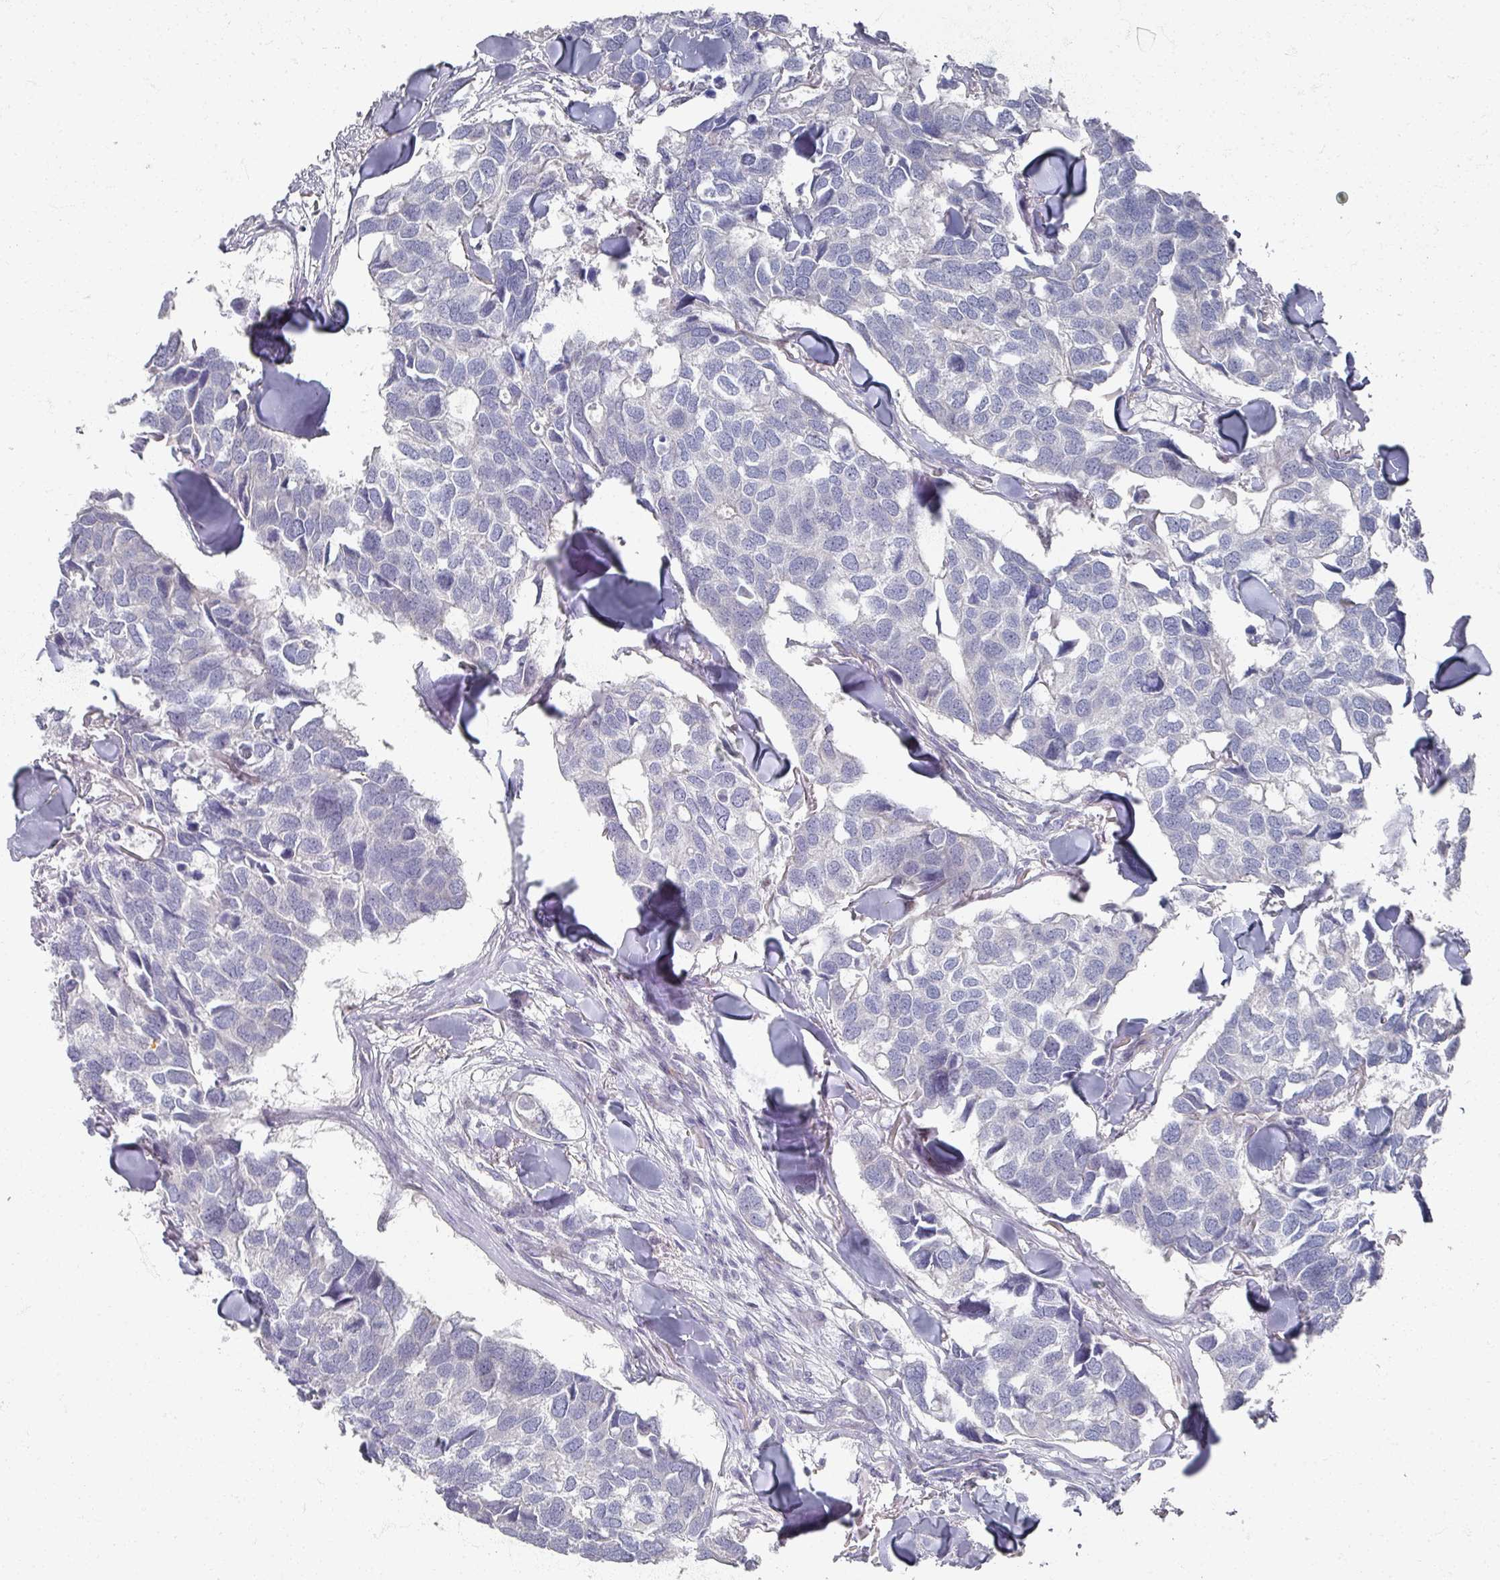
{"staining": {"intensity": "negative", "quantity": "none", "location": "none"}, "tissue": "breast cancer", "cell_type": "Tumor cells", "image_type": "cancer", "snomed": [{"axis": "morphology", "description": "Duct carcinoma"}, {"axis": "topography", "description": "Breast"}], "caption": "An immunohistochemistry histopathology image of breast cancer (invasive ductal carcinoma) is shown. There is no staining in tumor cells of breast cancer (invasive ductal carcinoma).", "gene": "TTYH3", "patient": {"sex": "female", "age": 83}}